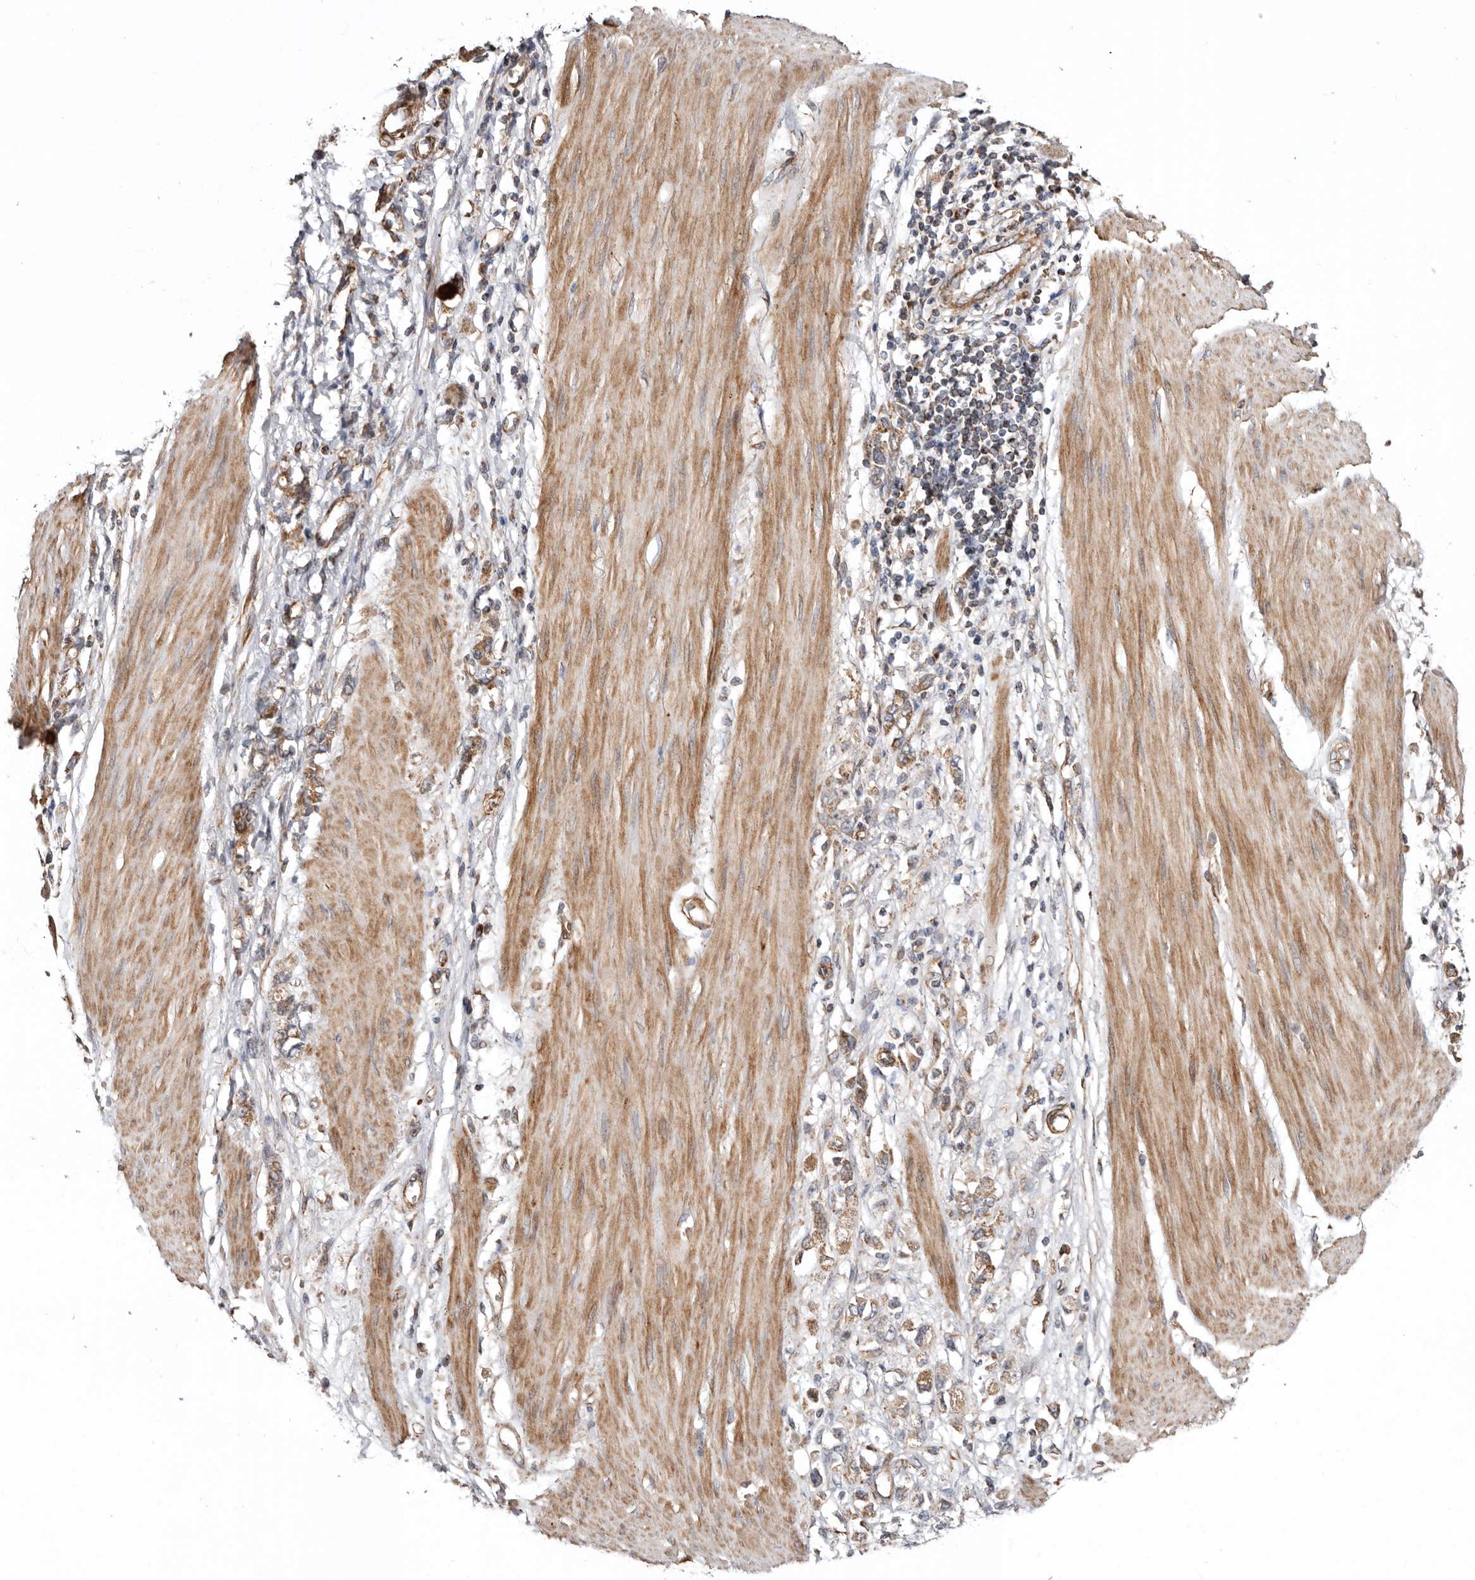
{"staining": {"intensity": "moderate", "quantity": "25%-75%", "location": "cytoplasmic/membranous"}, "tissue": "stomach cancer", "cell_type": "Tumor cells", "image_type": "cancer", "snomed": [{"axis": "morphology", "description": "Adenocarcinoma, NOS"}, {"axis": "topography", "description": "Stomach"}], "caption": "Tumor cells display medium levels of moderate cytoplasmic/membranous expression in approximately 25%-75% of cells in human stomach adenocarcinoma. (DAB (3,3'-diaminobenzidine) IHC, brown staining for protein, blue staining for nuclei).", "gene": "PROKR1", "patient": {"sex": "female", "age": 76}}